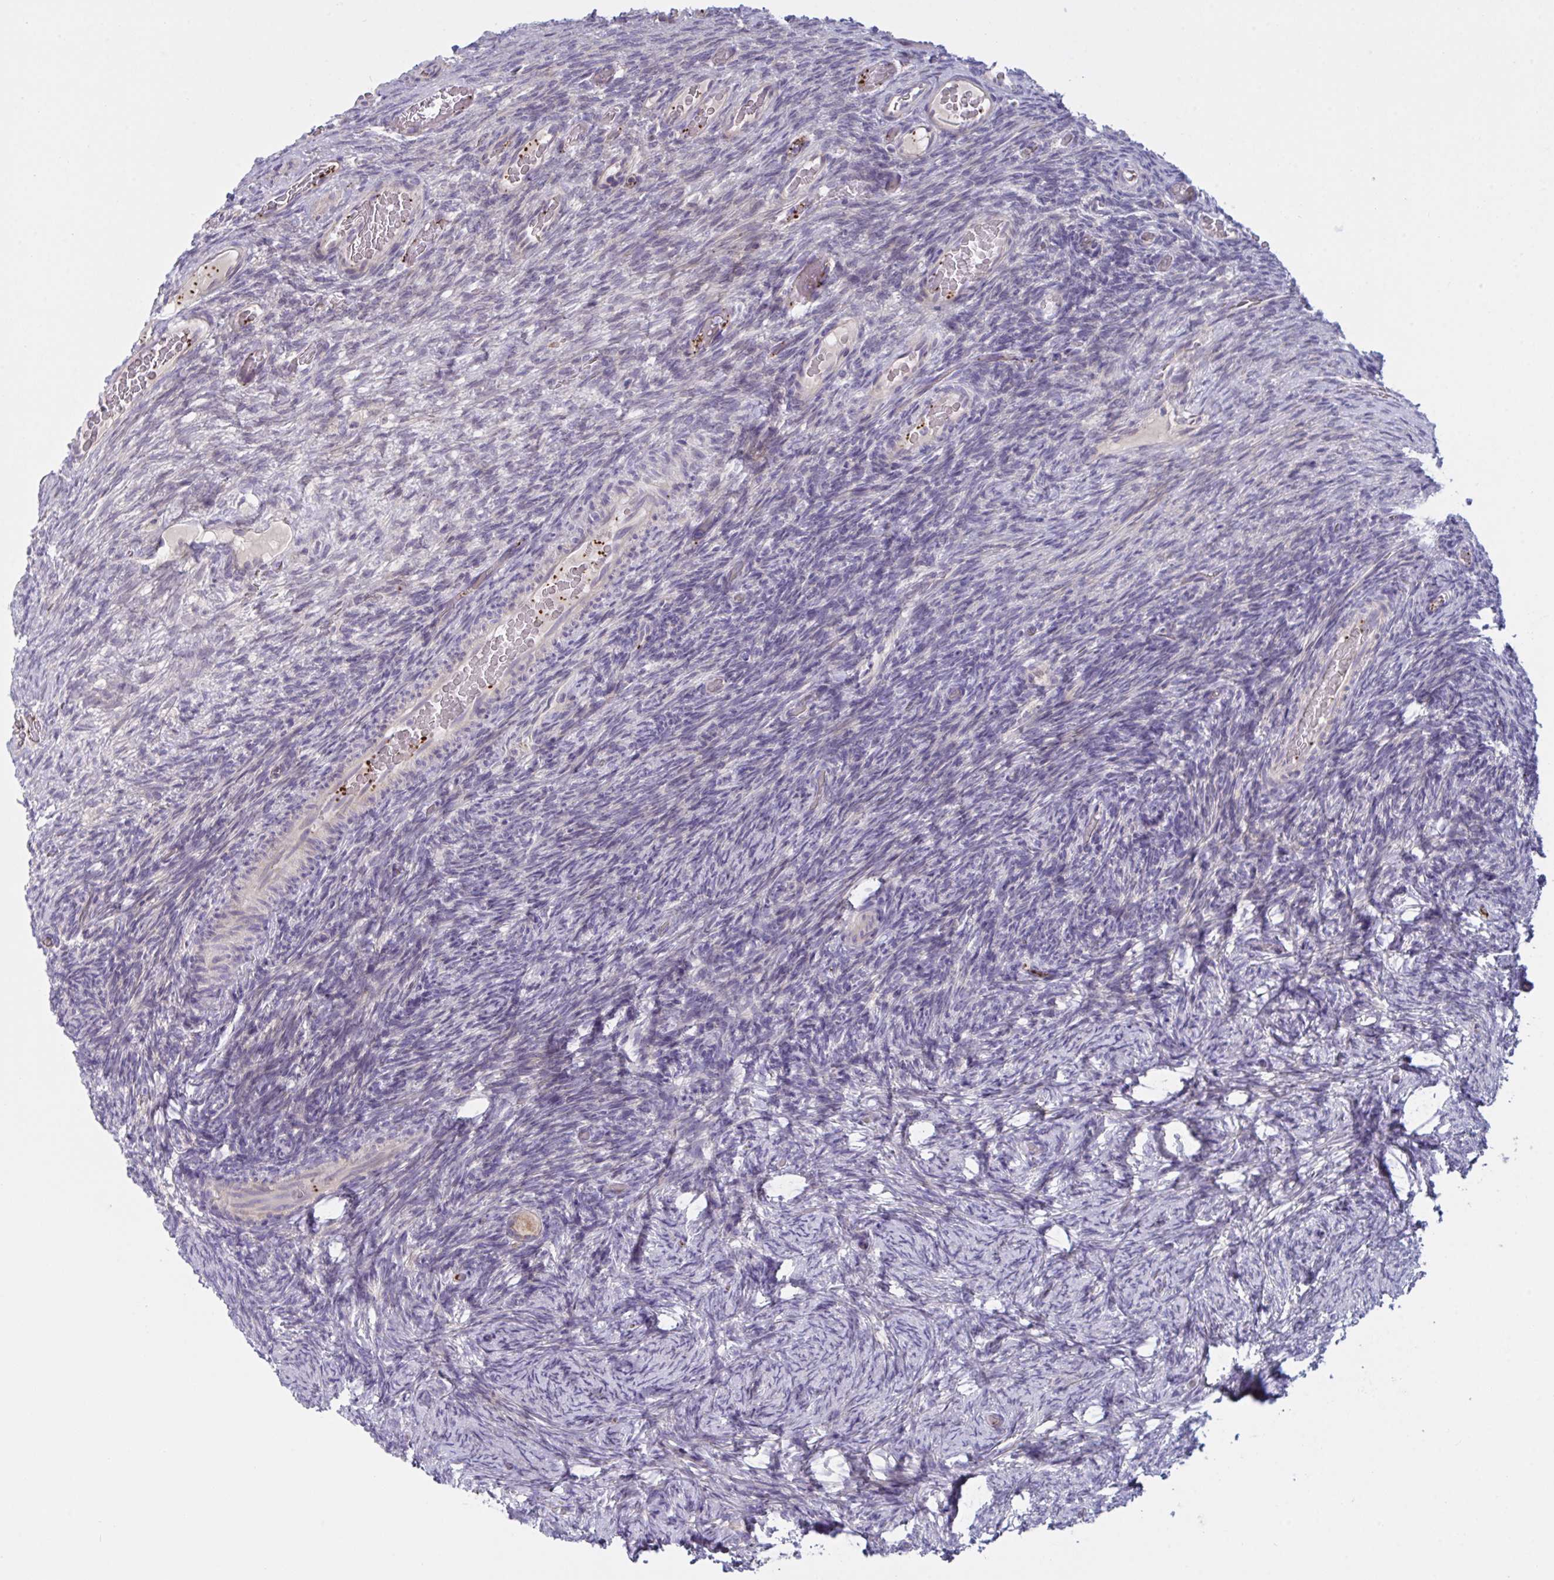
{"staining": {"intensity": "weak", "quantity": ">75%", "location": "cytoplasmic/membranous"}, "tissue": "ovary", "cell_type": "Follicle cells", "image_type": "normal", "snomed": [{"axis": "morphology", "description": "Normal tissue, NOS"}, {"axis": "topography", "description": "Ovary"}], "caption": "Normal ovary displays weak cytoplasmic/membranous expression in about >75% of follicle cells, visualized by immunohistochemistry. (brown staining indicates protein expression, while blue staining denotes nuclei).", "gene": "MRPS2", "patient": {"sex": "female", "age": 34}}